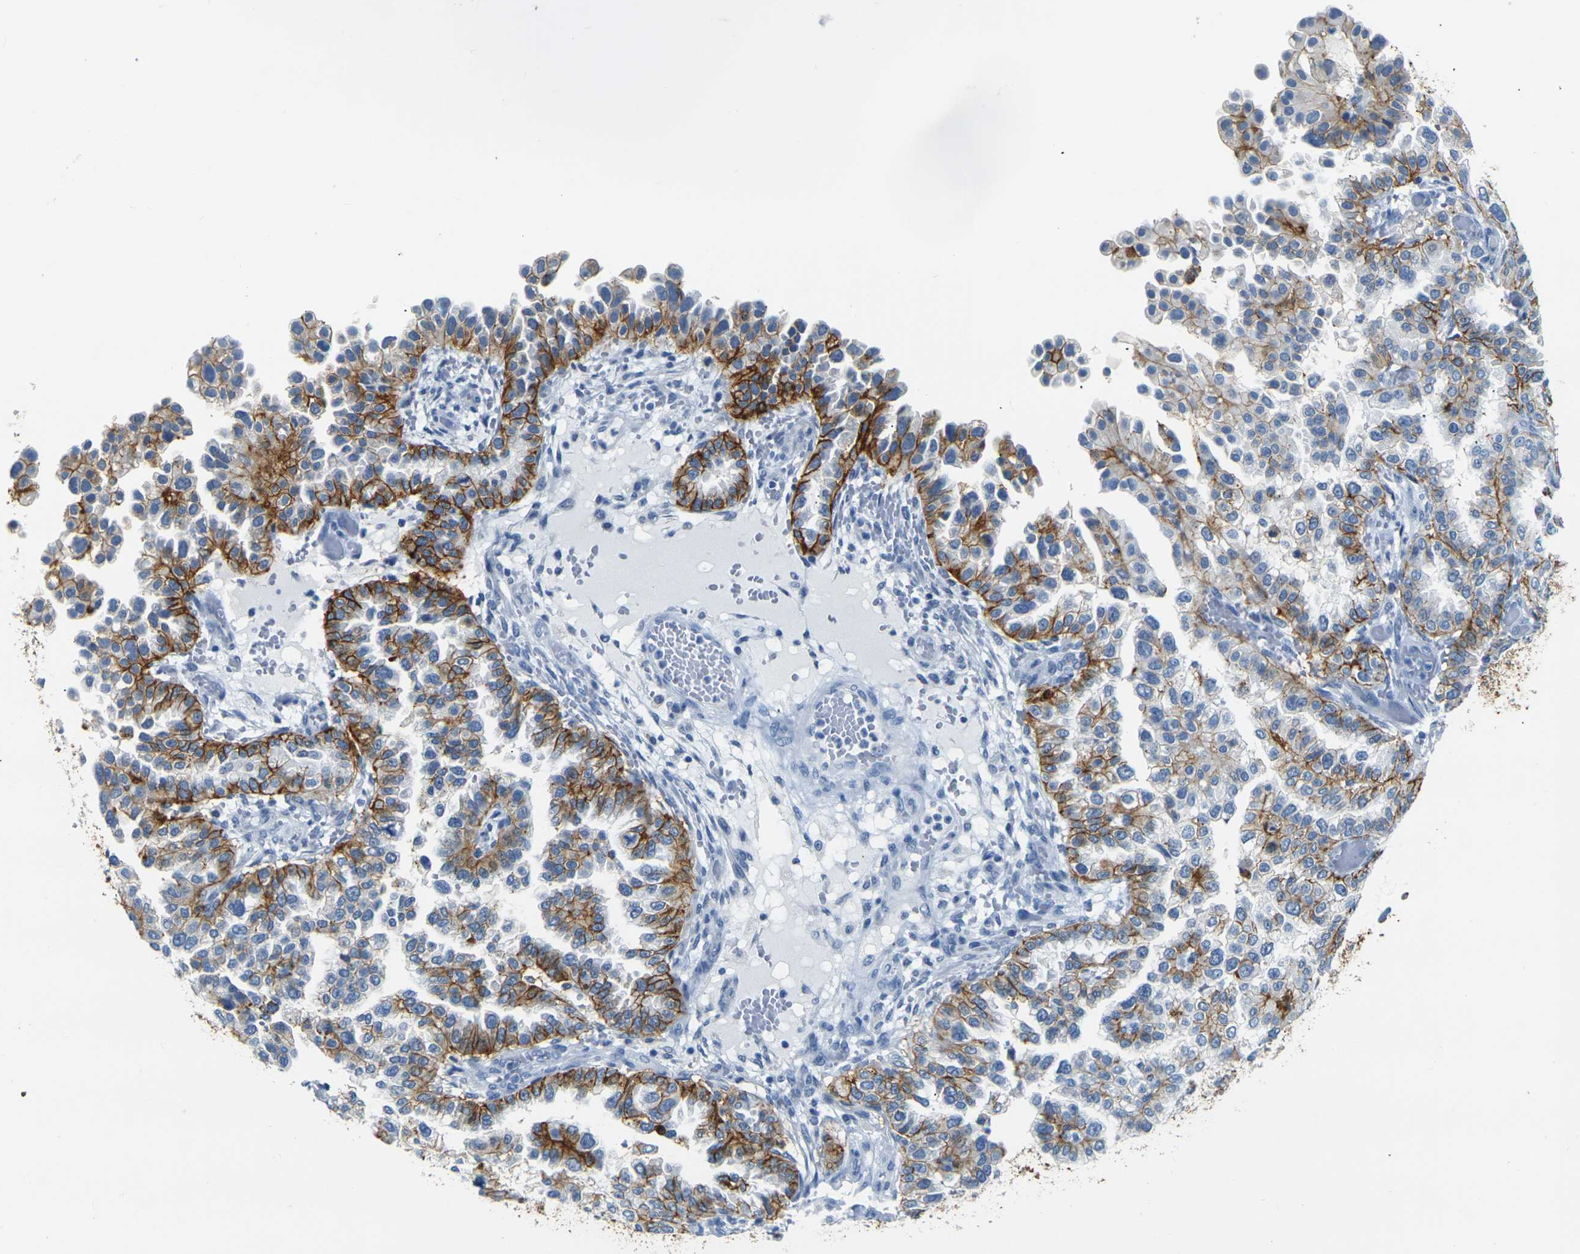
{"staining": {"intensity": "strong", "quantity": ">75%", "location": "cytoplasmic/membranous"}, "tissue": "endometrial cancer", "cell_type": "Tumor cells", "image_type": "cancer", "snomed": [{"axis": "morphology", "description": "Adenocarcinoma, NOS"}, {"axis": "topography", "description": "Endometrium"}], "caption": "Immunohistochemistry (DAB (3,3'-diaminobenzidine)) staining of endometrial cancer reveals strong cytoplasmic/membranous protein positivity in about >75% of tumor cells.", "gene": "CLDN7", "patient": {"sex": "female", "age": 85}}